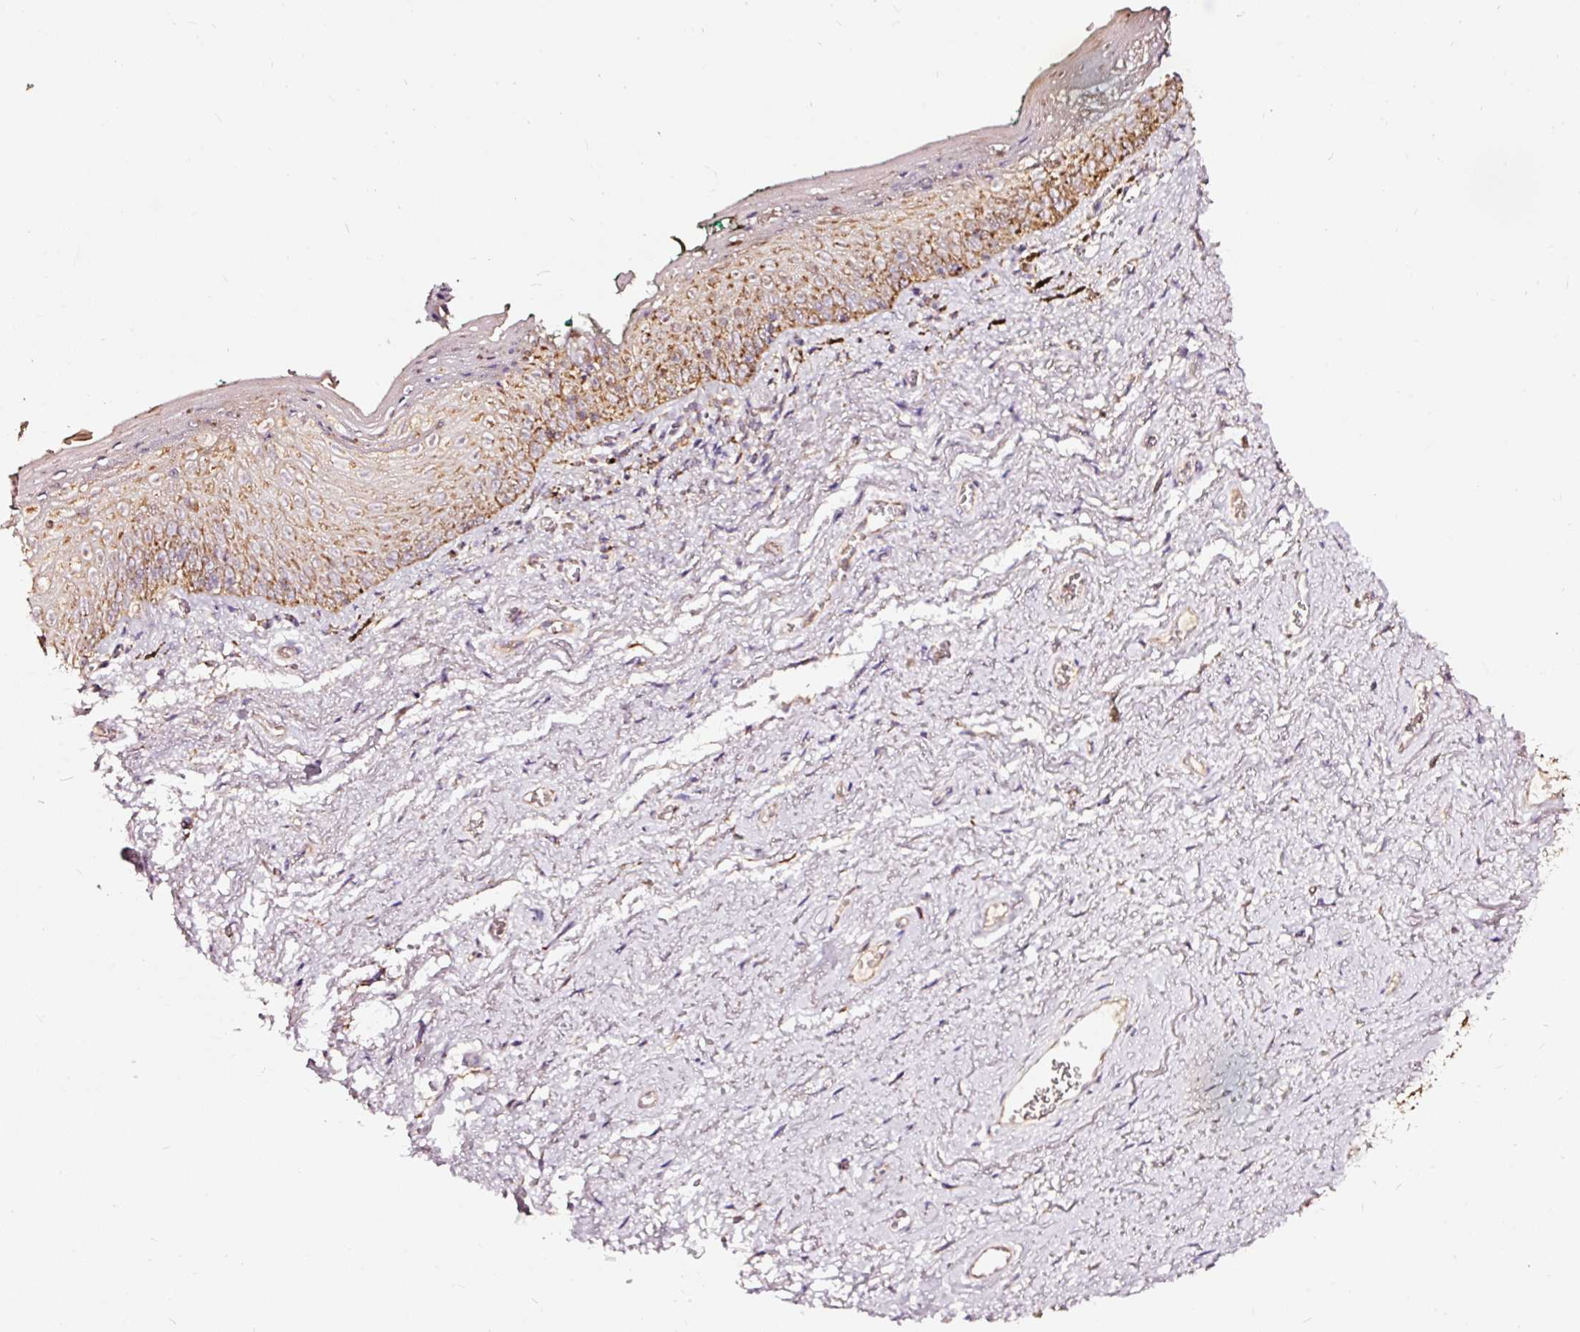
{"staining": {"intensity": "moderate", "quantity": ">75%", "location": "cytoplasmic/membranous"}, "tissue": "vagina", "cell_type": "Squamous epithelial cells", "image_type": "normal", "snomed": [{"axis": "morphology", "description": "Normal tissue, NOS"}, {"axis": "topography", "description": "Vulva"}, {"axis": "topography", "description": "Vagina"}, {"axis": "topography", "description": "Peripheral nerve tissue"}], "caption": "The photomicrograph reveals staining of benign vagina, revealing moderate cytoplasmic/membranous protein expression (brown color) within squamous epithelial cells. The protein of interest is stained brown, and the nuclei are stained in blue (DAB (3,3'-diaminobenzidine) IHC with brightfield microscopy, high magnification).", "gene": "TPM1", "patient": {"sex": "female", "age": 66}}